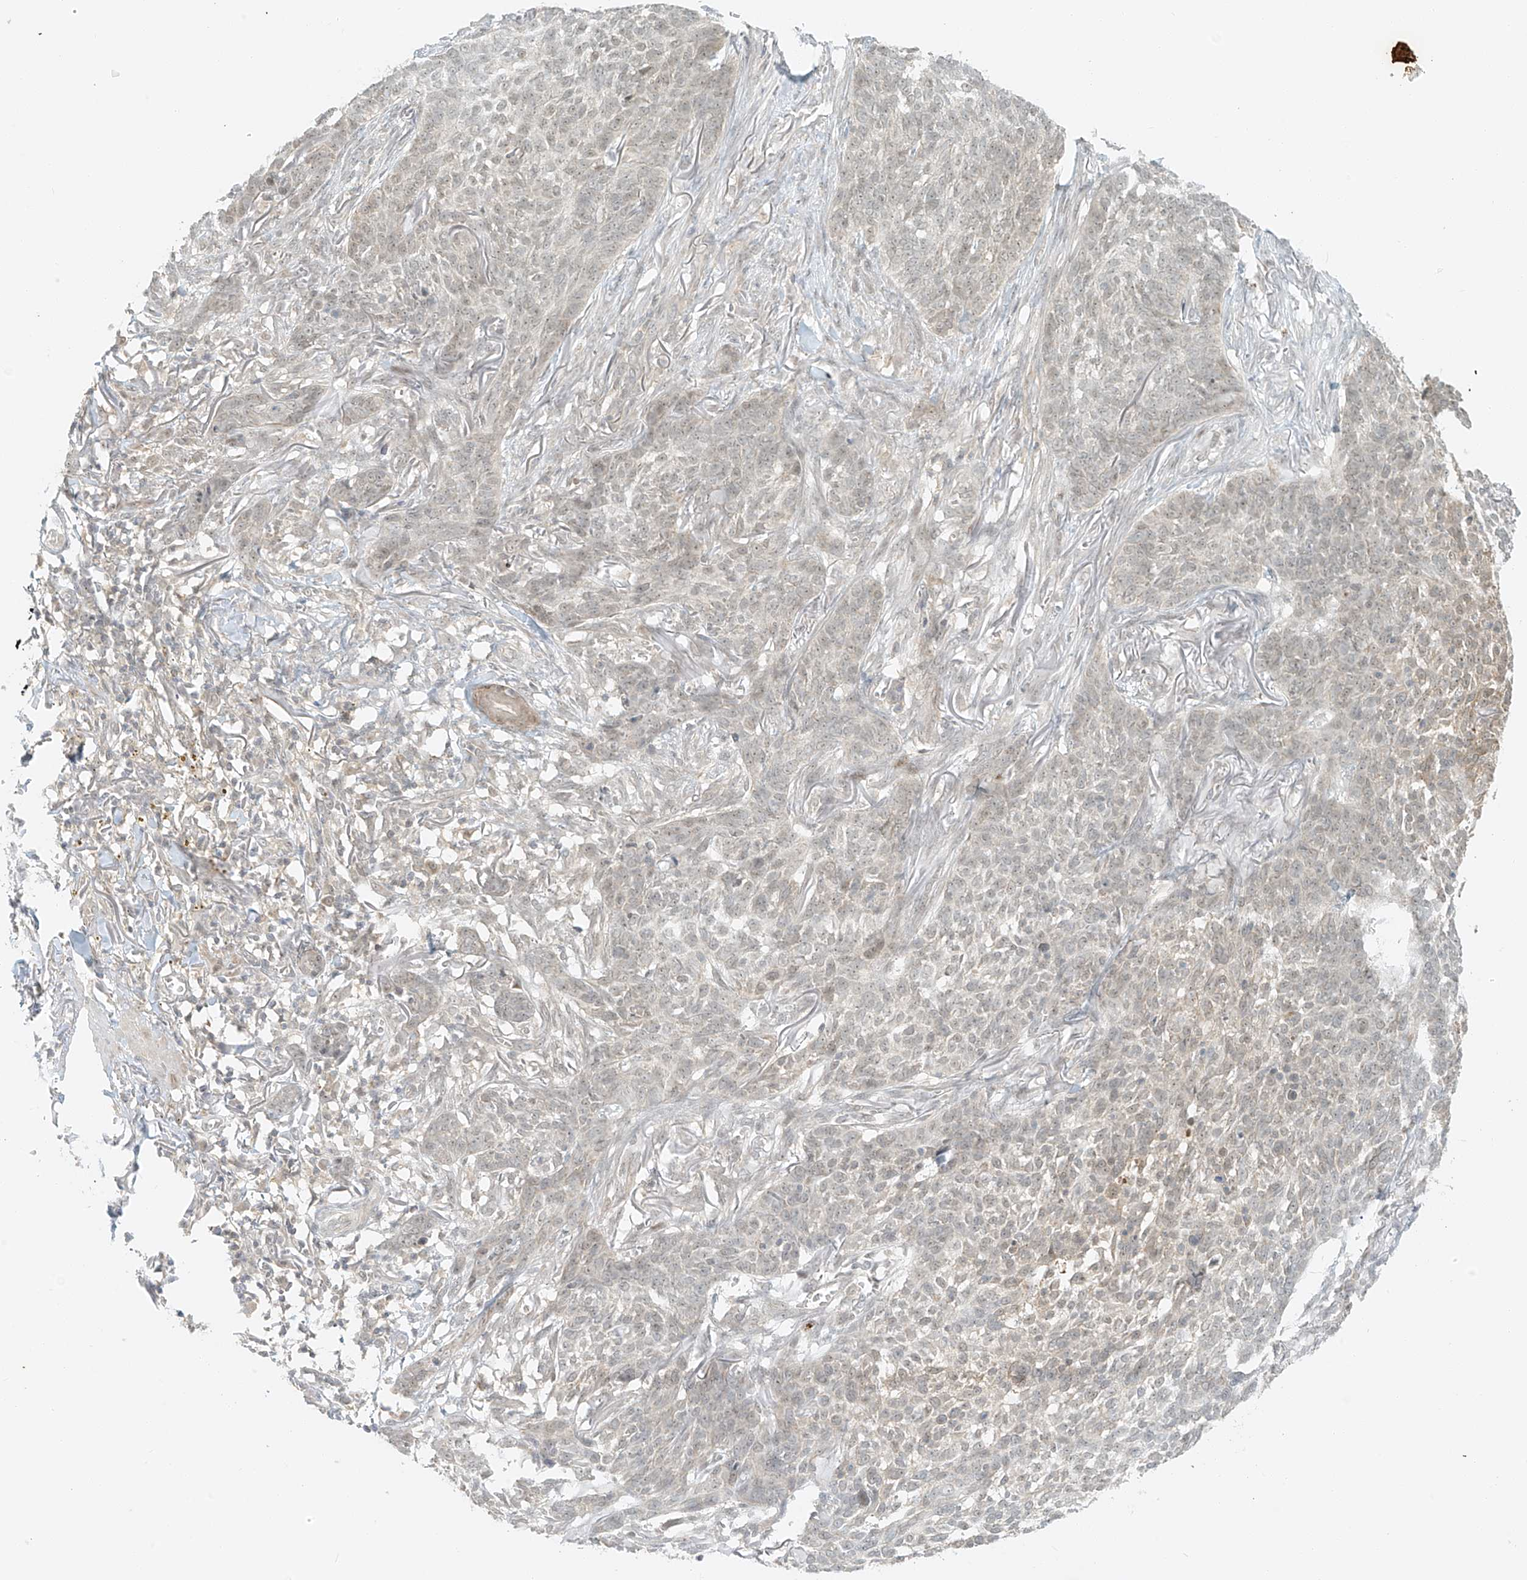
{"staining": {"intensity": "weak", "quantity": "25%-75%", "location": "cytoplasmic/membranous,nuclear"}, "tissue": "skin cancer", "cell_type": "Tumor cells", "image_type": "cancer", "snomed": [{"axis": "morphology", "description": "Basal cell carcinoma"}, {"axis": "topography", "description": "Skin"}], "caption": "IHC (DAB) staining of human skin cancer exhibits weak cytoplasmic/membranous and nuclear protein staining in about 25%-75% of tumor cells.", "gene": "MIPEP", "patient": {"sex": "male", "age": 85}}